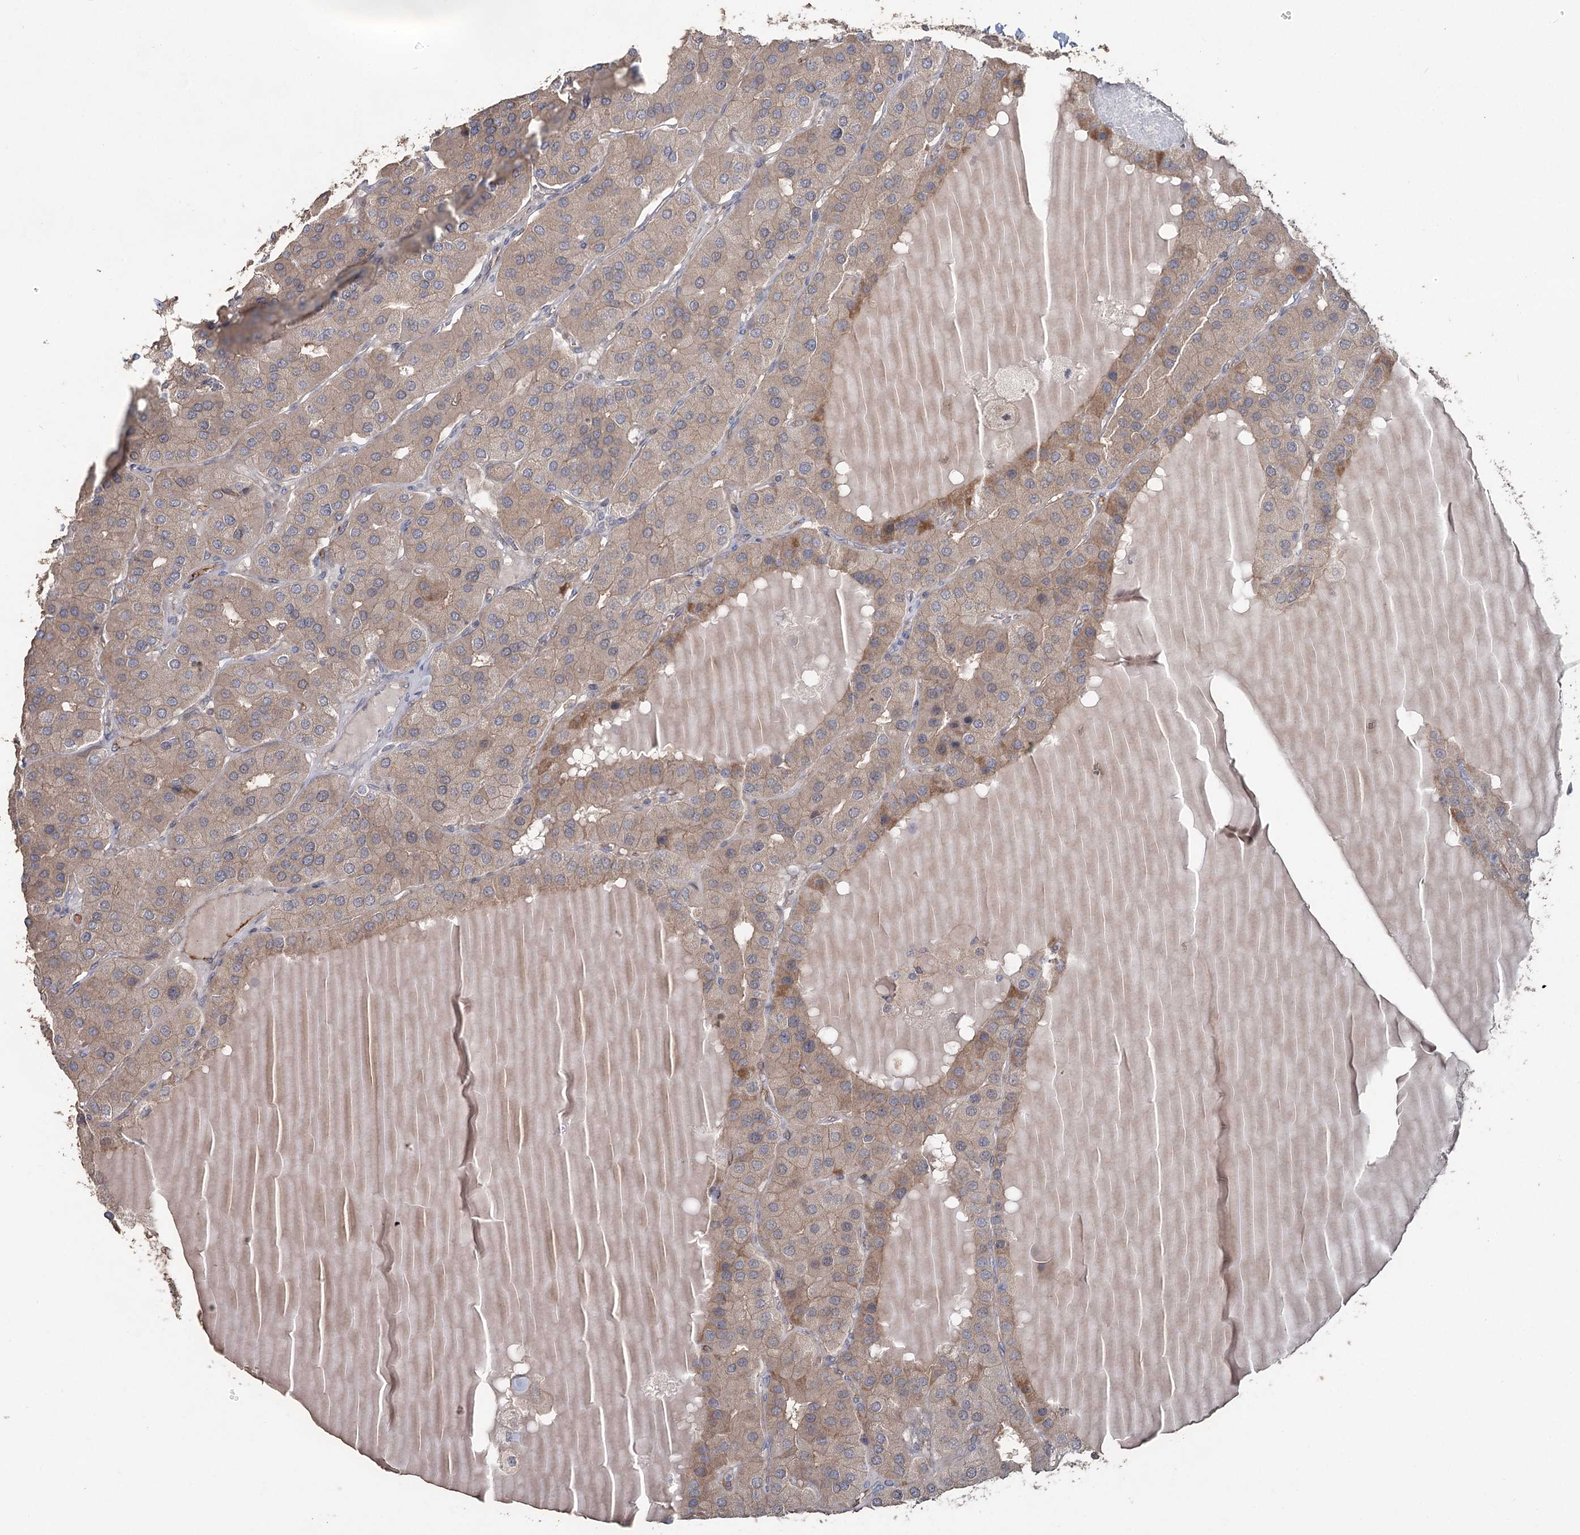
{"staining": {"intensity": "weak", "quantity": ">75%", "location": "cytoplasmic/membranous"}, "tissue": "parathyroid gland", "cell_type": "Glandular cells", "image_type": "normal", "snomed": [{"axis": "morphology", "description": "Normal tissue, NOS"}, {"axis": "morphology", "description": "Adenoma, NOS"}, {"axis": "topography", "description": "Parathyroid gland"}], "caption": "Parathyroid gland stained for a protein displays weak cytoplasmic/membranous positivity in glandular cells. (Brightfield microscopy of DAB IHC at high magnification).", "gene": "MAP3K13", "patient": {"sex": "female", "age": 86}}